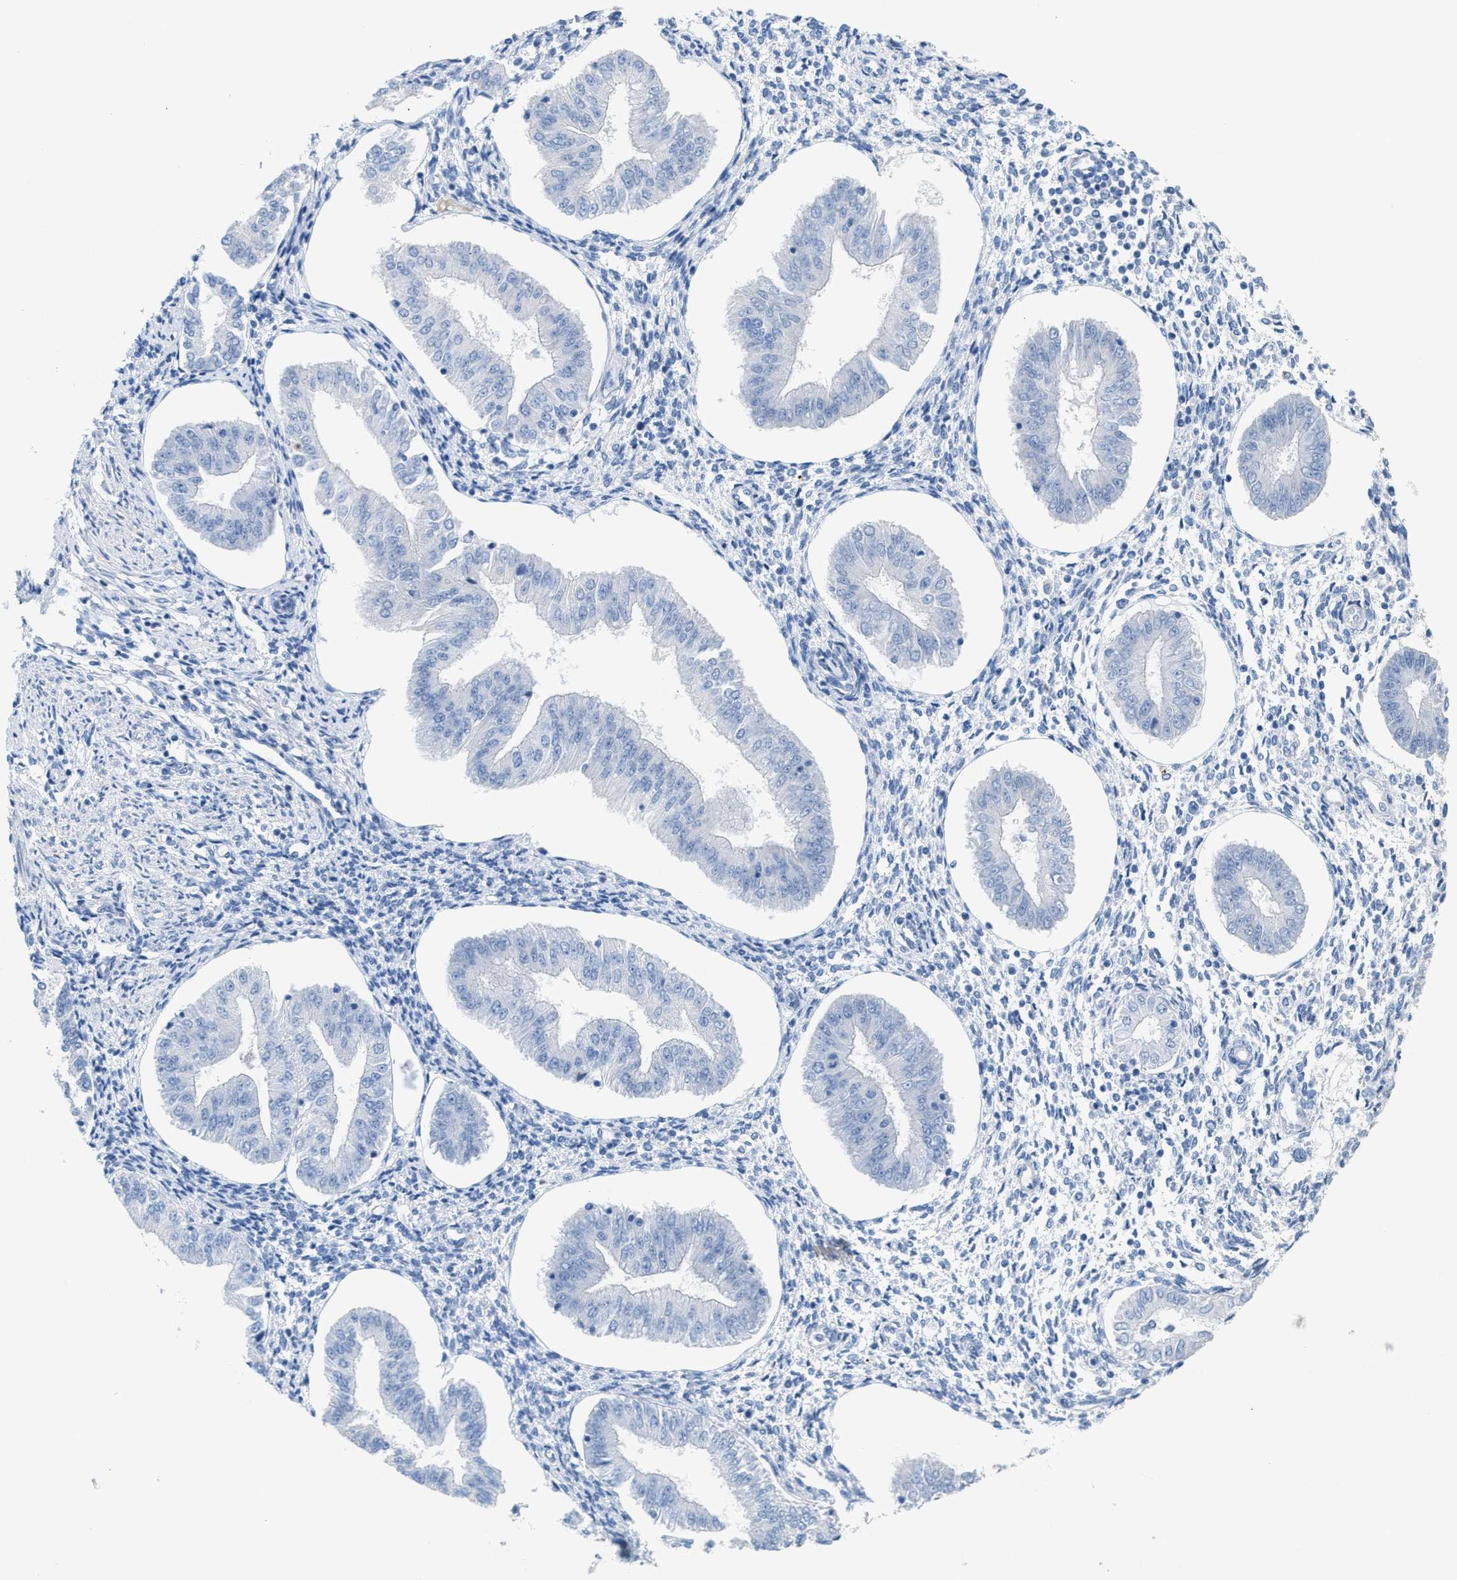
{"staining": {"intensity": "negative", "quantity": "none", "location": "none"}, "tissue": "endometrium", "cell_type": "Cells in endometrial stroma", "image_type": "normal", "snomed": [{"axis": "morphology", "description": "Normal tissue, NOS"}, {"axis": "topography", "description": "Endometrium"}], "caption": "Immunohistochemistry of normal endometrium shows no expression in cells in endometrial stroma. Nuclei are stained in blue.", "gene": "MPP3", "patient": {"sex": "female", "age": 50}}